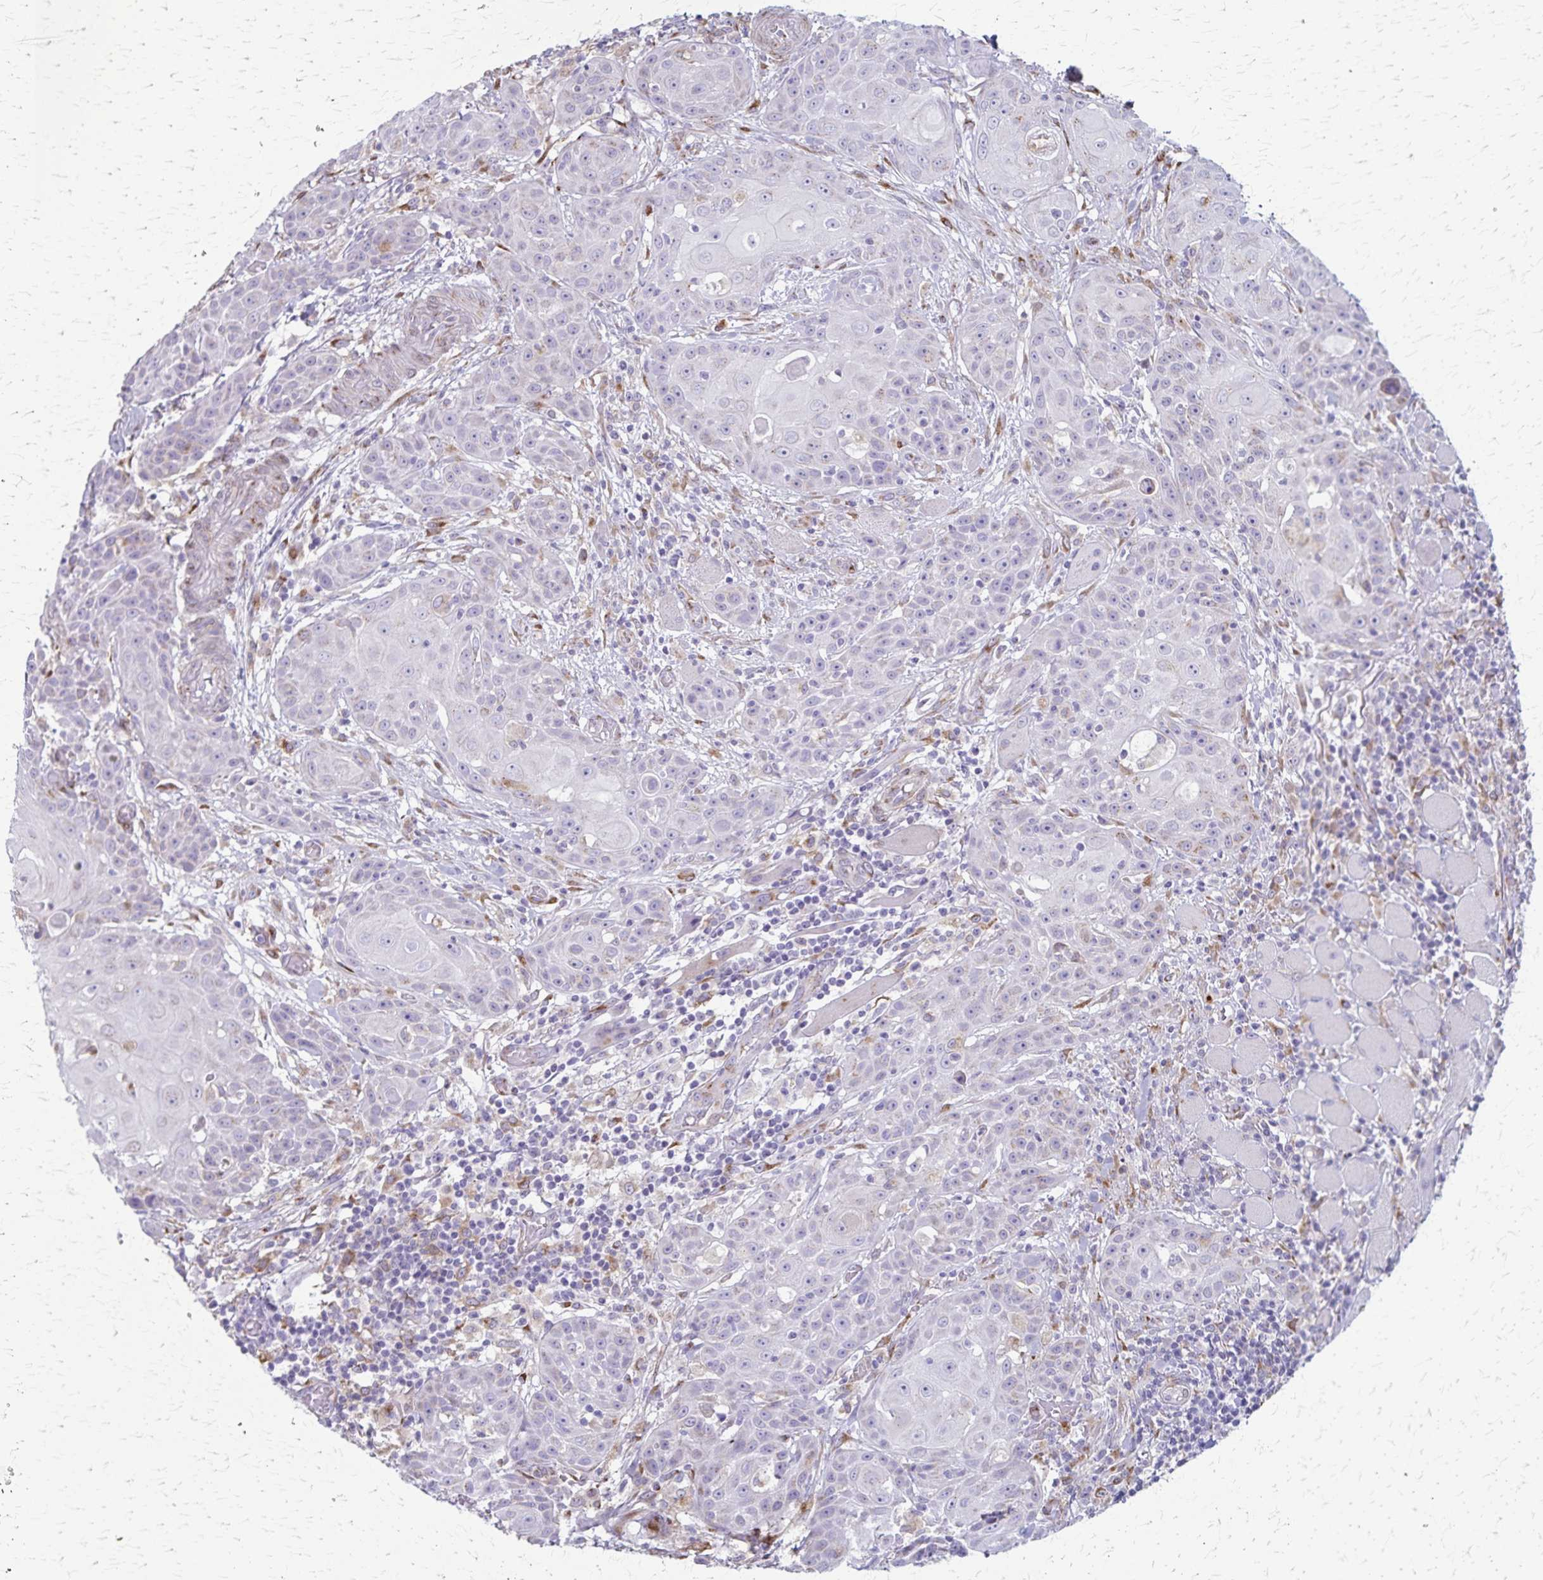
{"staining": {"intensity": "negative", "quantity": "none", "location": "none"}, "tissue": "head and neck cancer", "cell_type": "Tumor cells", "image_type": "cancer", "snomed": [{"axis": "morphology", "description": "Normal tissue, NOS"}, {"axis": "morphology", "description": "Squamous cell carcinoma, NOS"}, {"axis": "topography", "description": "Oral tissue"}, {"axis": "topography", "description": "Head-Neck"}], "caption": "Photomicrograph shows no protein staining in tumor cells of head and neck cancer (squamous cell carcinoma) tissue.", "gene": "MCFD2", "patient": {"sex": "female", "age": 55}}